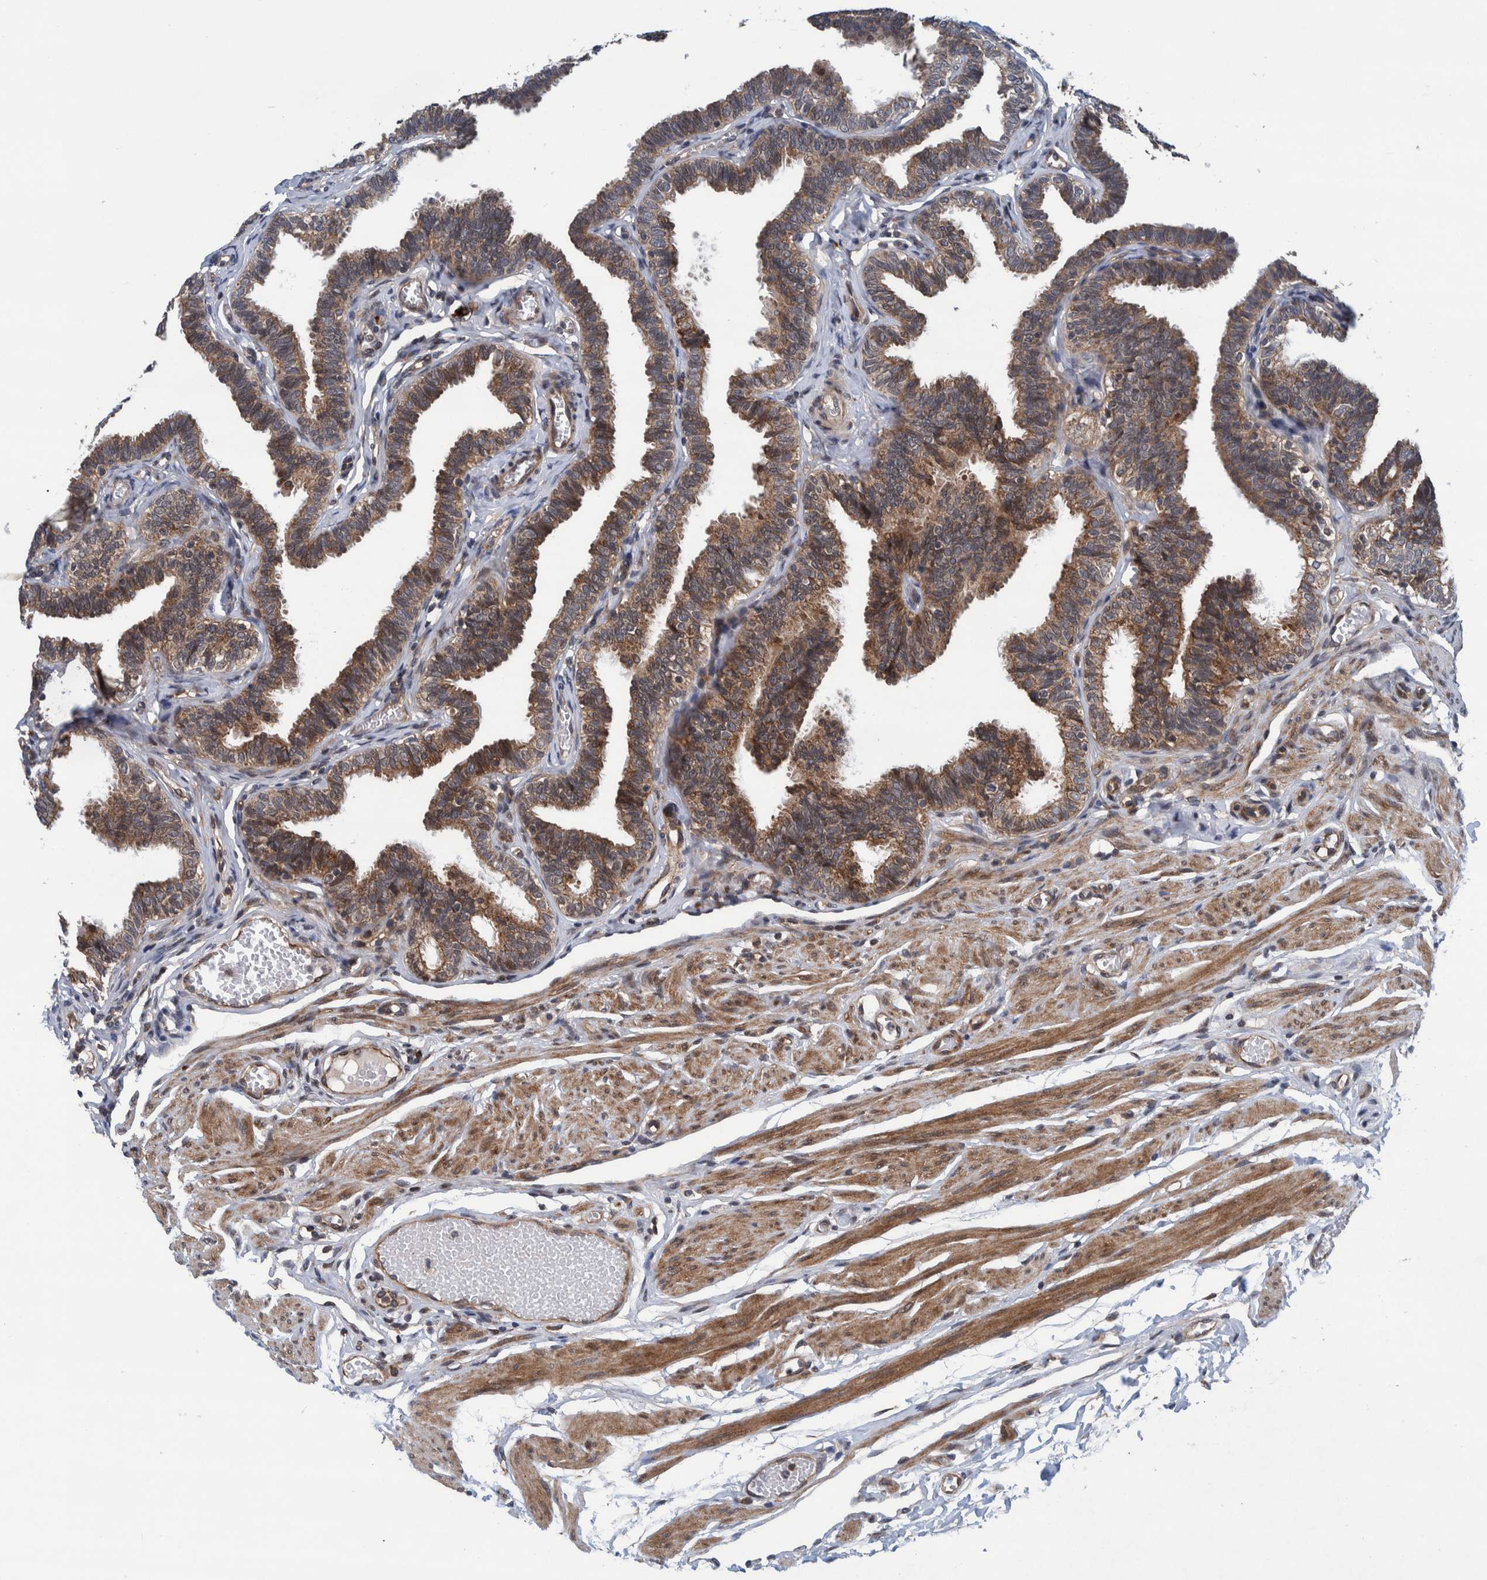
{"staining": {"intensity": "moderate", "quantity": ">75%", "location": "cytoplasmic/membranous"}, "tissue": "fallopian tube", "cell_type": "Glandular cells", "image_type": "normal", "snomed": [{"axis": "morphology", "description": "Normal tissue, NOS"}, {"axis": "topography", "description": "Fallopian tube"}, {"axis": "topography", "description": "Ovary"}], "caption": "This image shows immunohistochemistry staining of benign human fallopian tube, with medium moderate cytoplasmic/membranous staining in approximately >75% of glandular cells.", "gene": "MRPS7", "patient": {"sex": "female", "age": 23}}